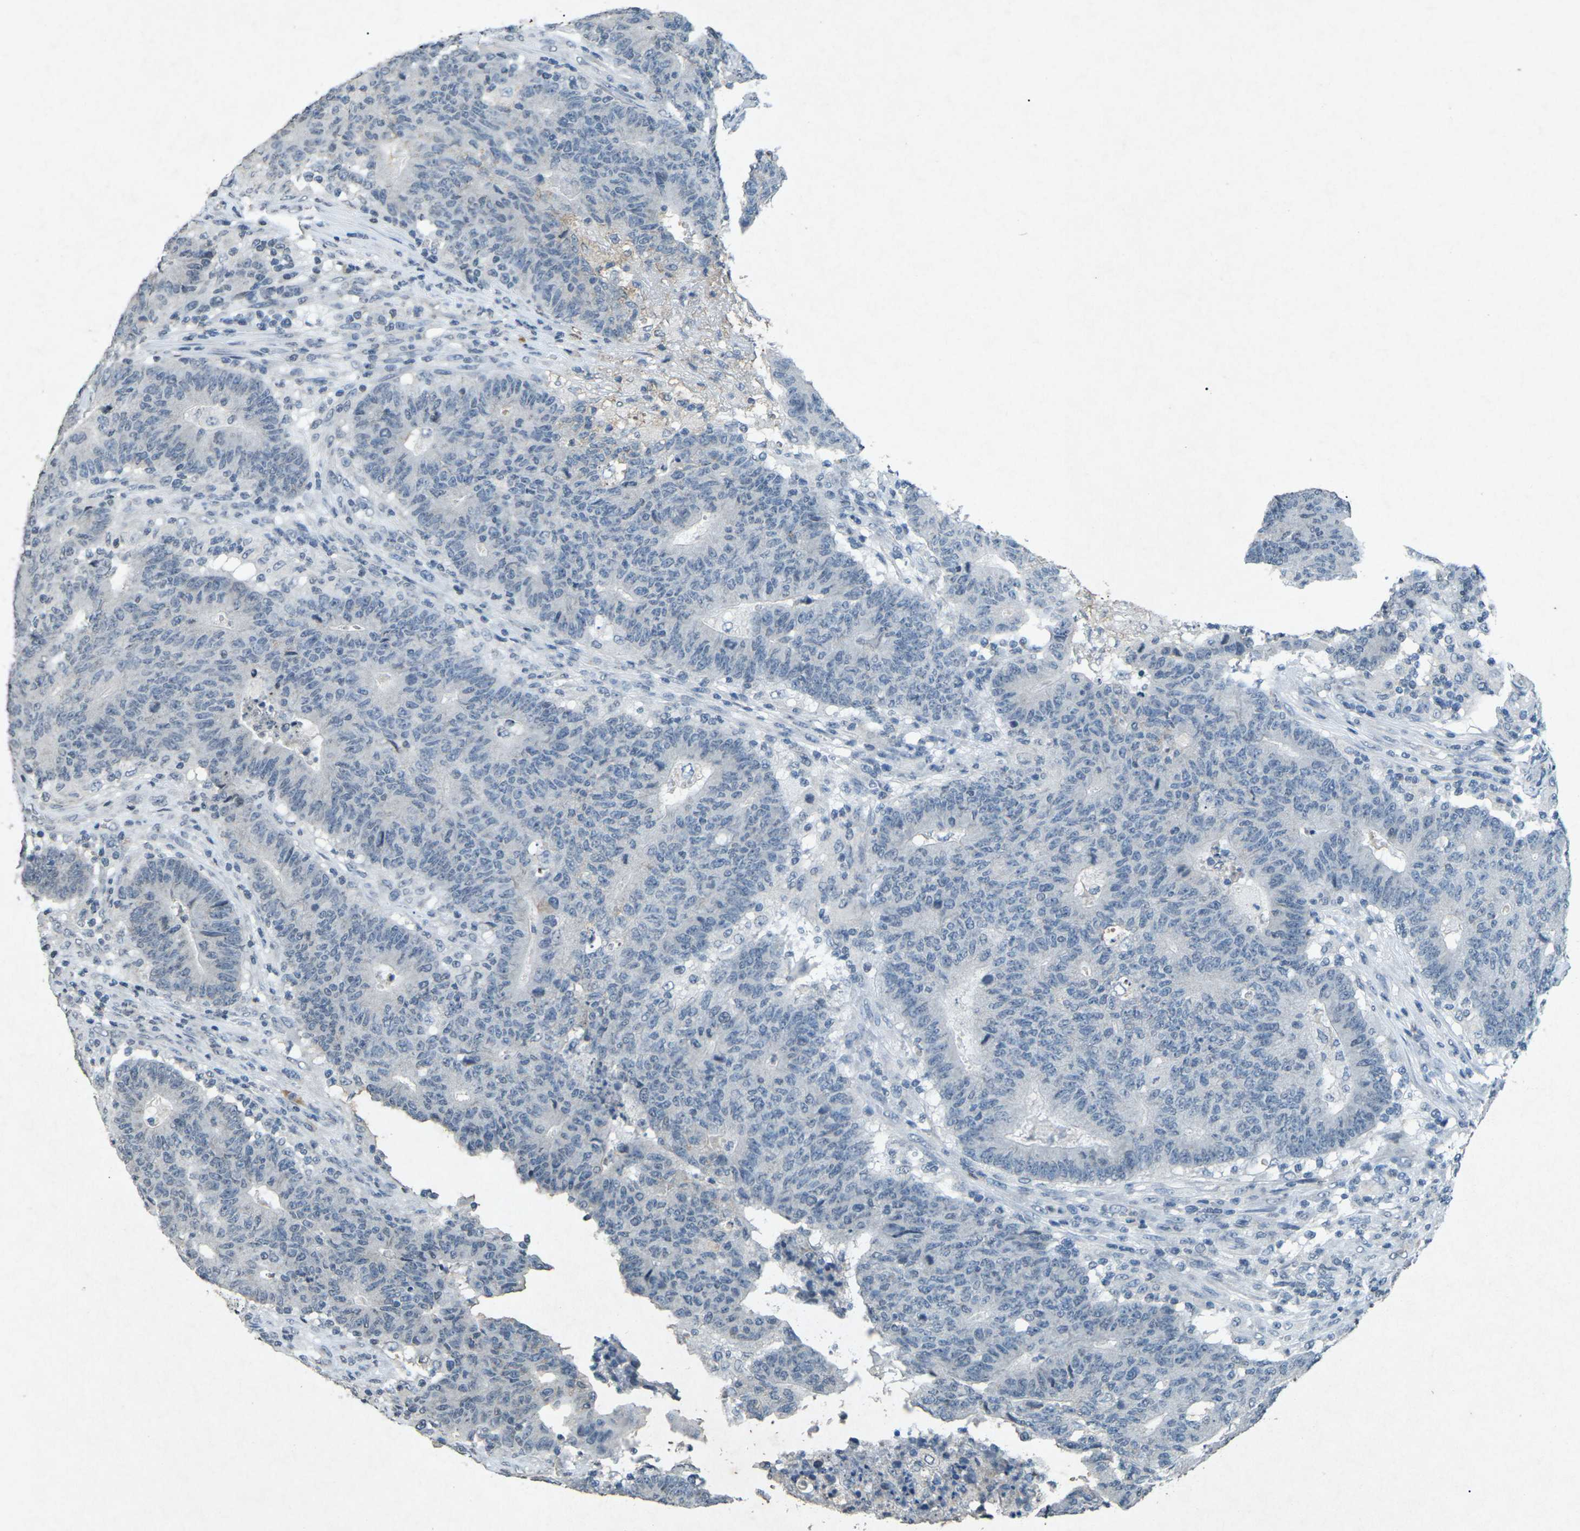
{"staining": {"intensity": "negative", "quantity": "none", "location": "none"}, "tissue": "colorectal cancer", "cell_type": "Tumor cells", "image_type": "cancer", "snomed": [{"axis": "morphology", "description": "Normal tissue, NOS"}, {"axis": "morphology", "description": "Adenocarcinoma, NOS"}, {"axis": "topography", "description": "Colon"}], "caption": "Colorectal cancer was stained to show a protein in brown. There is no significant positivity in tumor cells. The staining is performed using DAB brown chromogen with nuclei counter-stained in using hematoxylin.", "gene": "A1BG", "patient": {"sex": "female", "age": 75}}